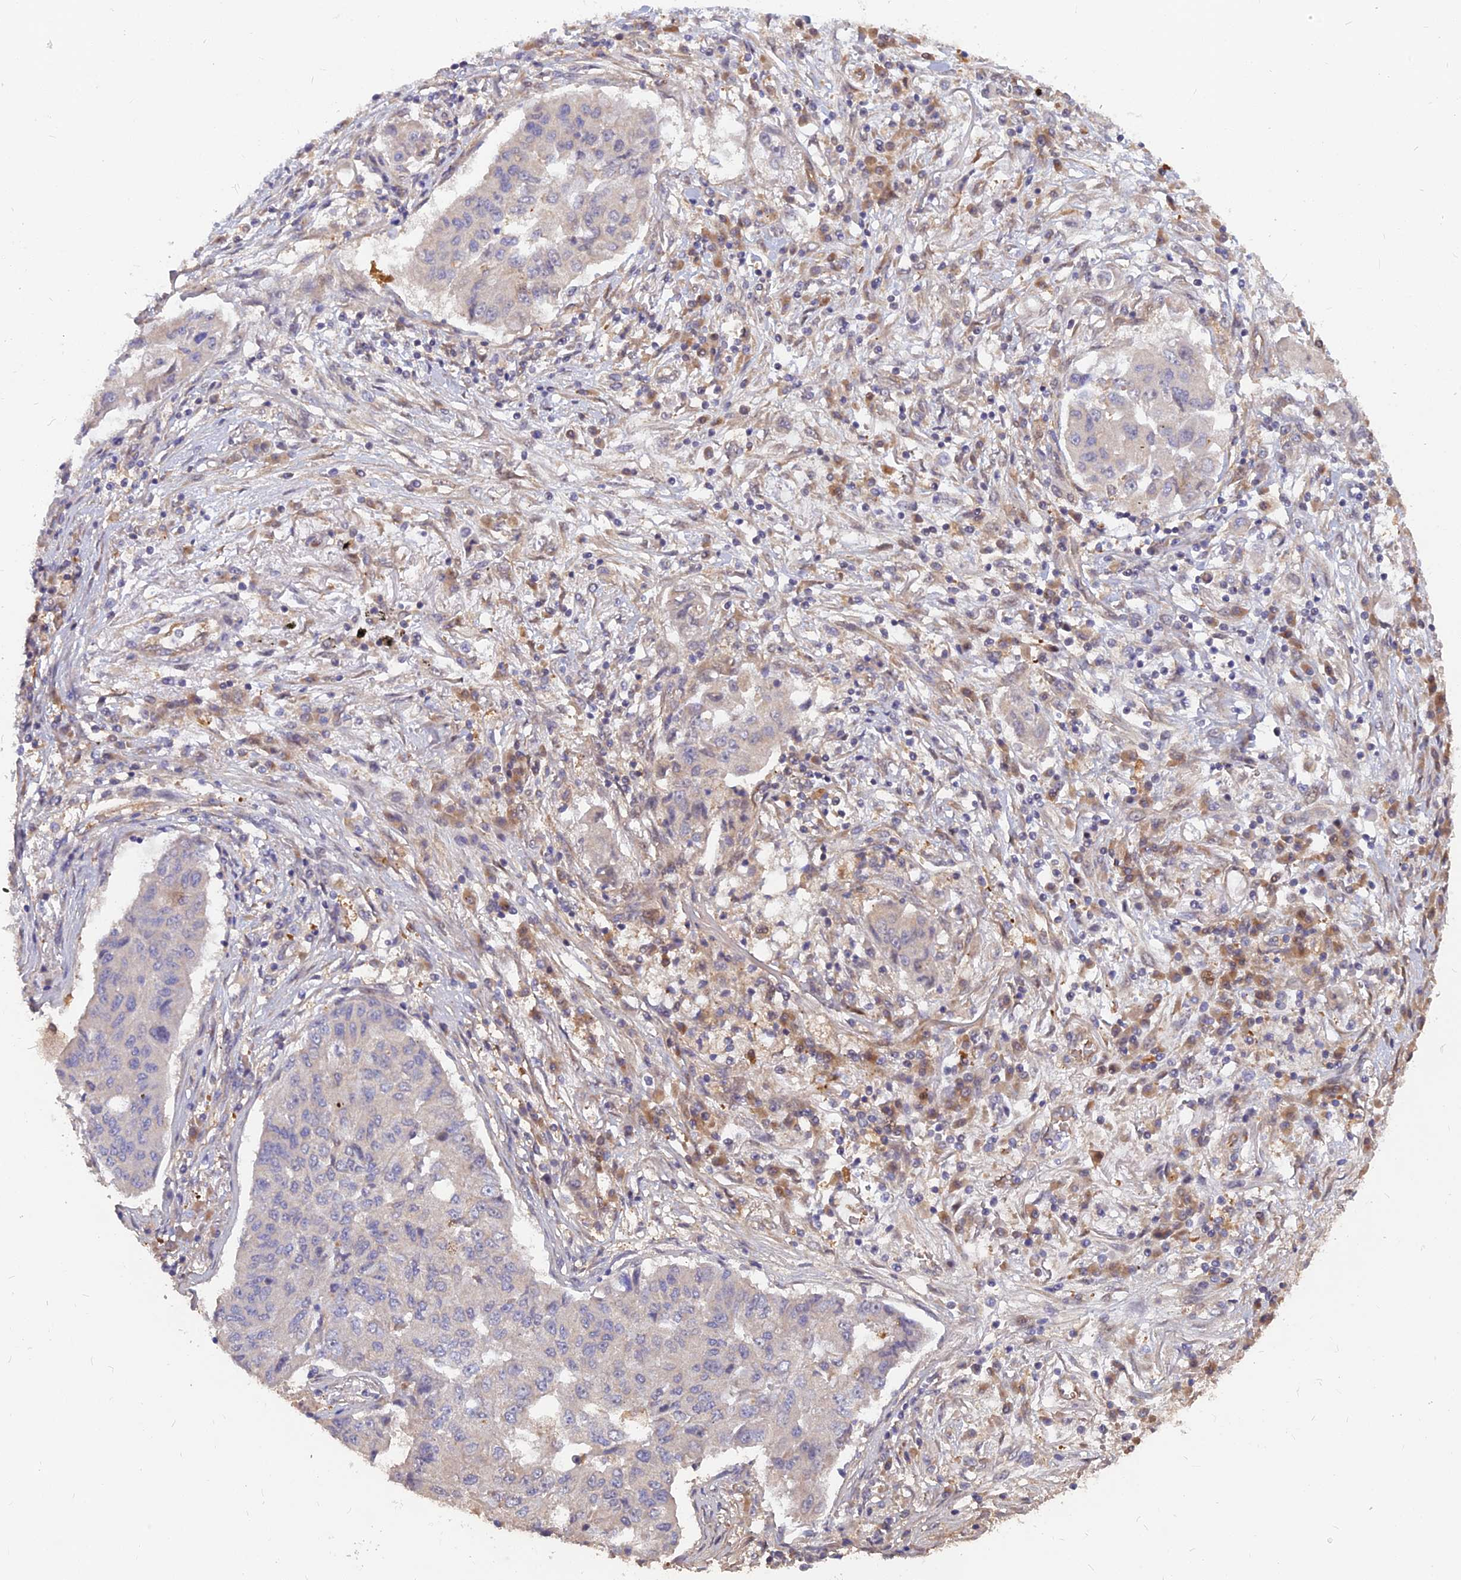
{"staining": {"intensity": "negative", "quantity": "none", "location": "none"}, "tissue": "lung cancer", "cell_type": "Tumor cells", "image_type": "cancer", "snomed": [{"axis": "morphology", "description": "Squamous cell carcinoma, NOS"}, {"axis": "topography", "description": "Lung"}], "caption": "Human squamous cell carcinoma (lung) stained for a protein using immunohistochemistry (IHC) exhibits no positivity in tumor cells.", "gene": "ARL2BP", "patient": {"sex": "male", "age": 74}}